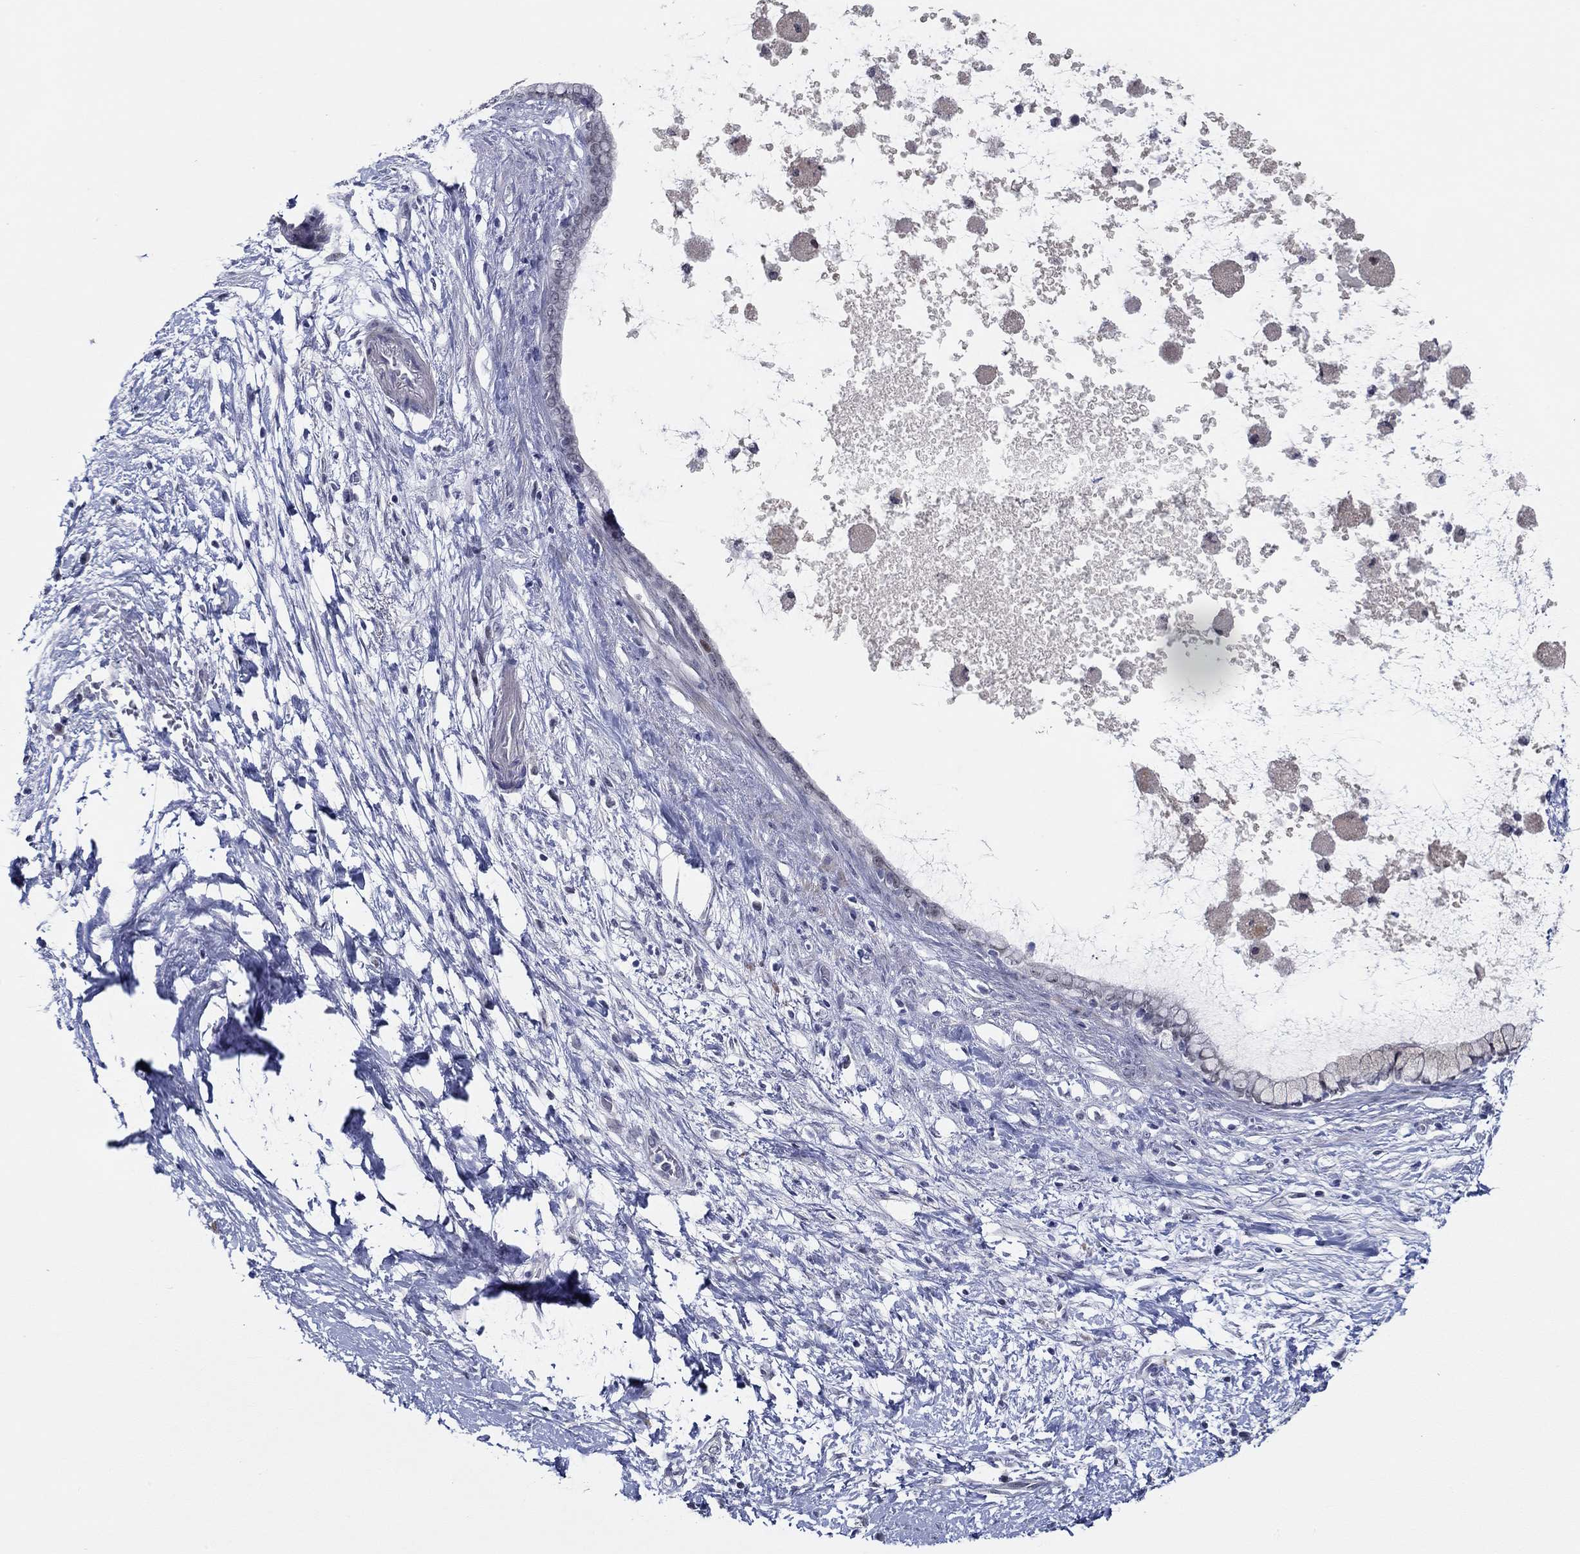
{"staining": {"intensity": "negative", "quantity": "none", "location": "none"}, "tissue": "pancreatic cancer", "cell_type": "Tumor cells", "image_type": "cancer", "snomed": [{"axis": "morphology", "description": "Adenocarcinoma, NOS"}, {"axis": "topography", "description": "Pancreas"}], "caption": "An image of pancreatic cancer (adenocarcinoma) stained for a protein reveals no brown staining in tumor cells. (Stains: DAB (3,3'-diaminobenzidine) IHC with hematoxylin counter stain, Microscopy: brightfield microscopy at high magnification).", "gene": "SLC34A1", "patient": {"sex": "female", "age": 72}}